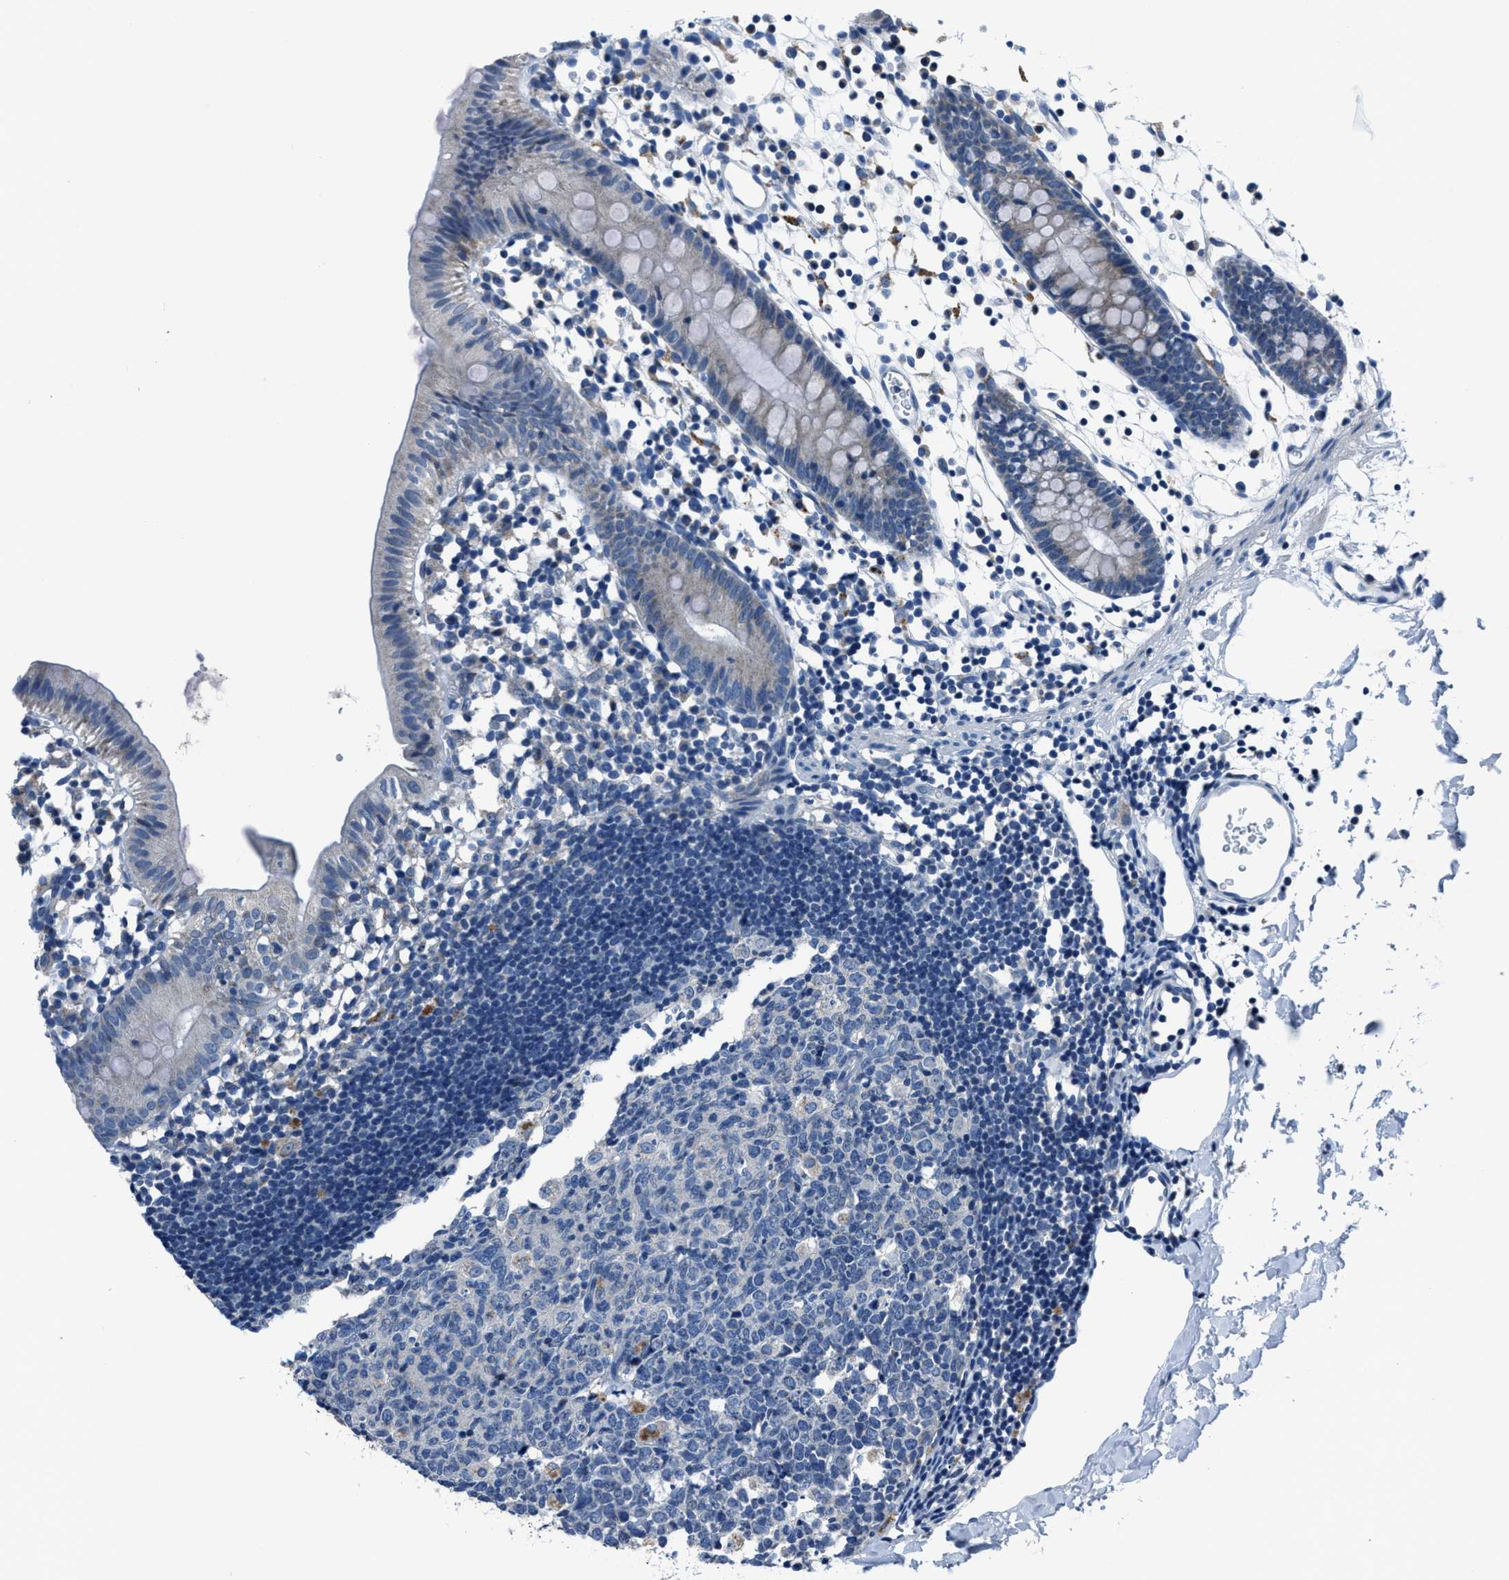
{"staining": {"intensity": "negative", "quantity": "none", "location": "none"}, "tissue": "colon", "cell_type": "Endothelial cells", "image_type": "normal", "snomed": [{"axis": "morphology", "description": "Normal tissue, NOS"}, {"axis": "topography", "description": "Colon"}], "caption": "Immunohistochemistry of unremarkable human colon demonstrates no positivity in endothelial cells.", "gene": "ADAM2", "patient": {"sex": "male", "age": 14}}